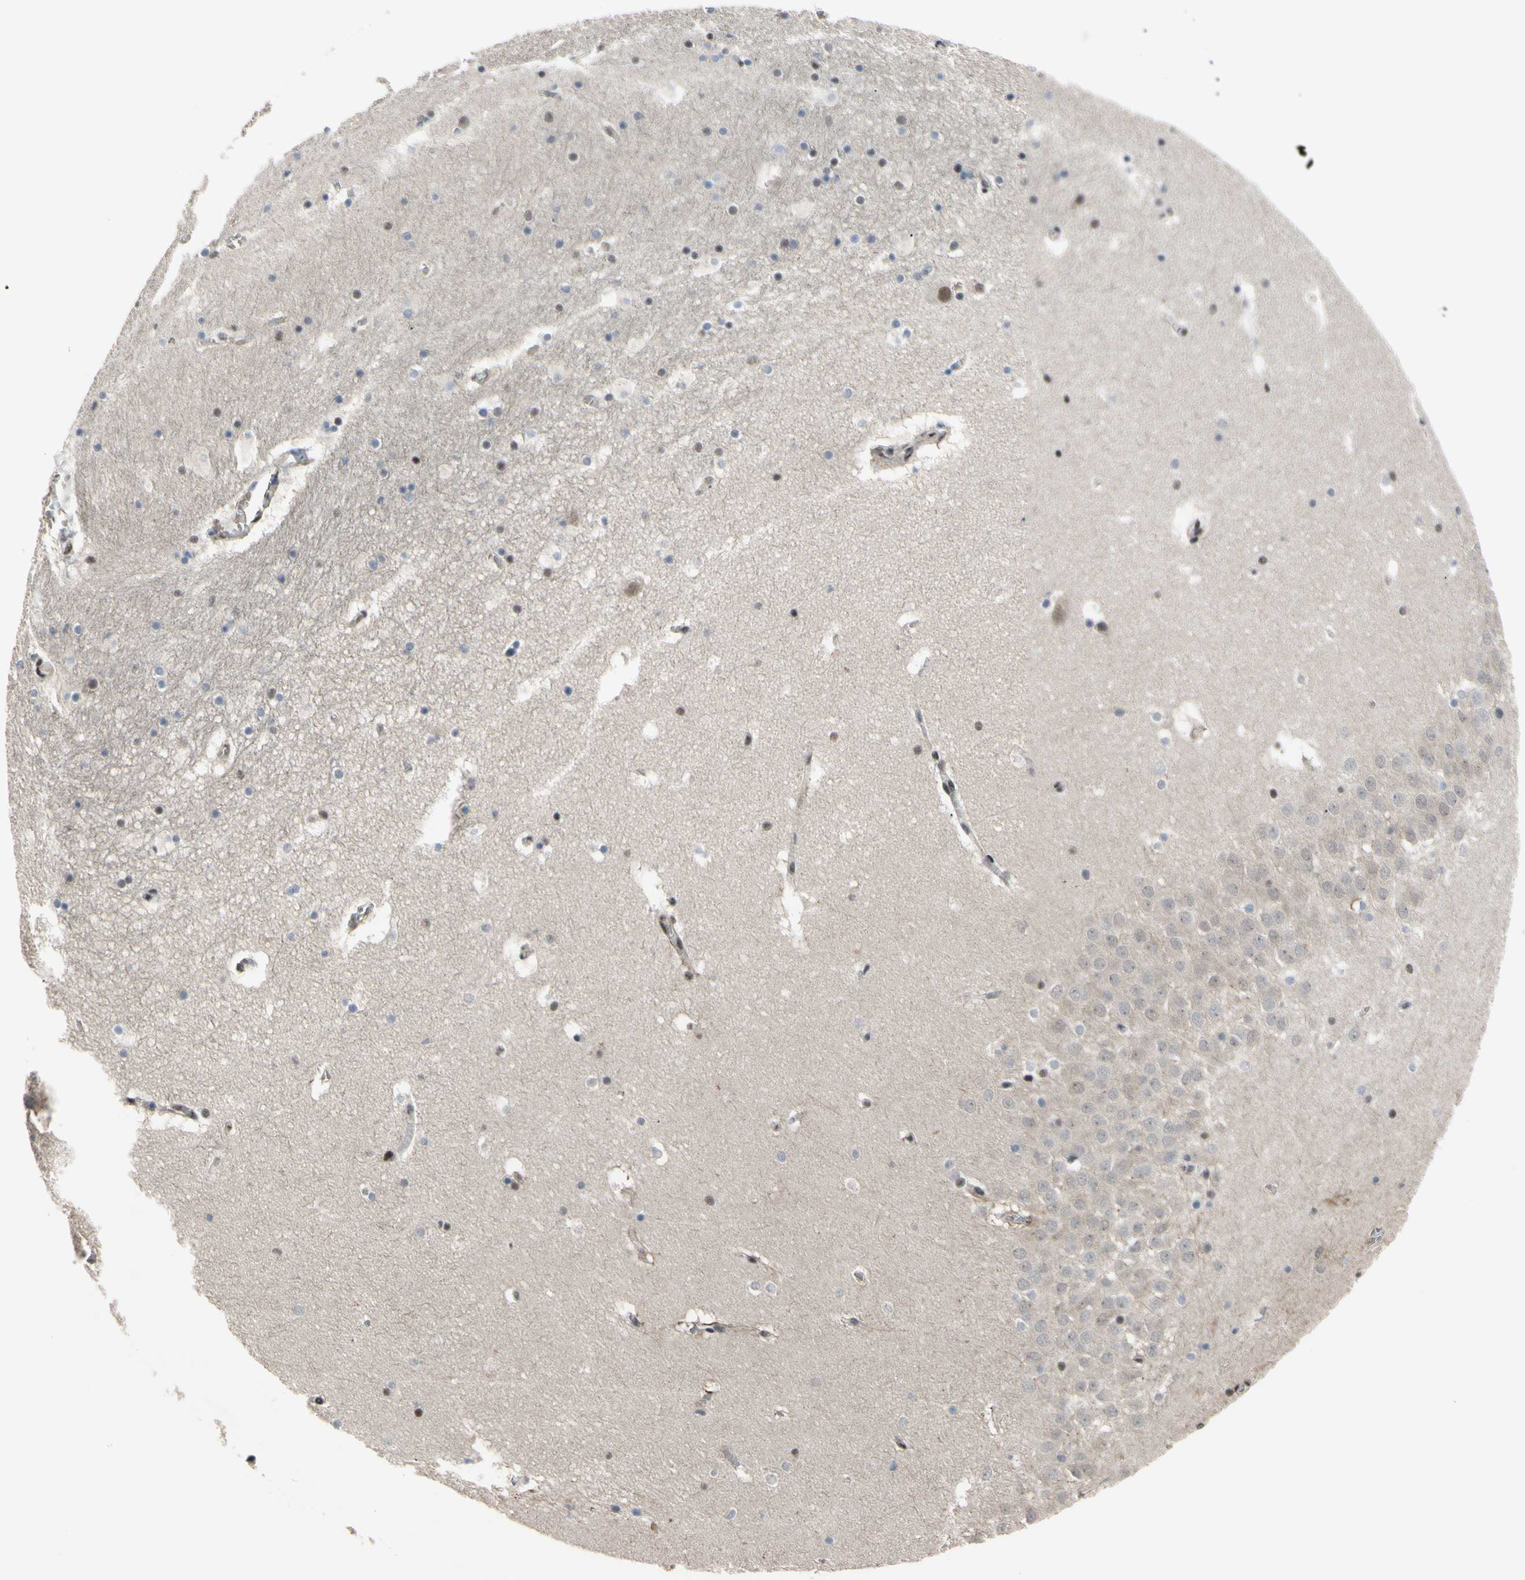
{"staining": {"intensity": "moderate", "quantity": "25%-75%", "location": "nuclear"}, "tissue": "hippocampus", "cell_type": "Glial cells", "image_type": "normal", "snomed": [{"axis": "morphology", "description": "Normal tissue, NOS"}, {"axis": "topography", "description": "Hippocampus"}], "caption": "Hippocampus stained with immunohistochemistry demonstrates moderate nuclear positivity in approximately 25%-75% of glial cells. The protein of interest is stained brown, and the nuclei are stained in blue (DAB (3,3'-diaminobenzidine) IHC with brightfield microscopy, high magnification).", "gene": "THAP12", "patient": {"sex": "male", "age": 45}}